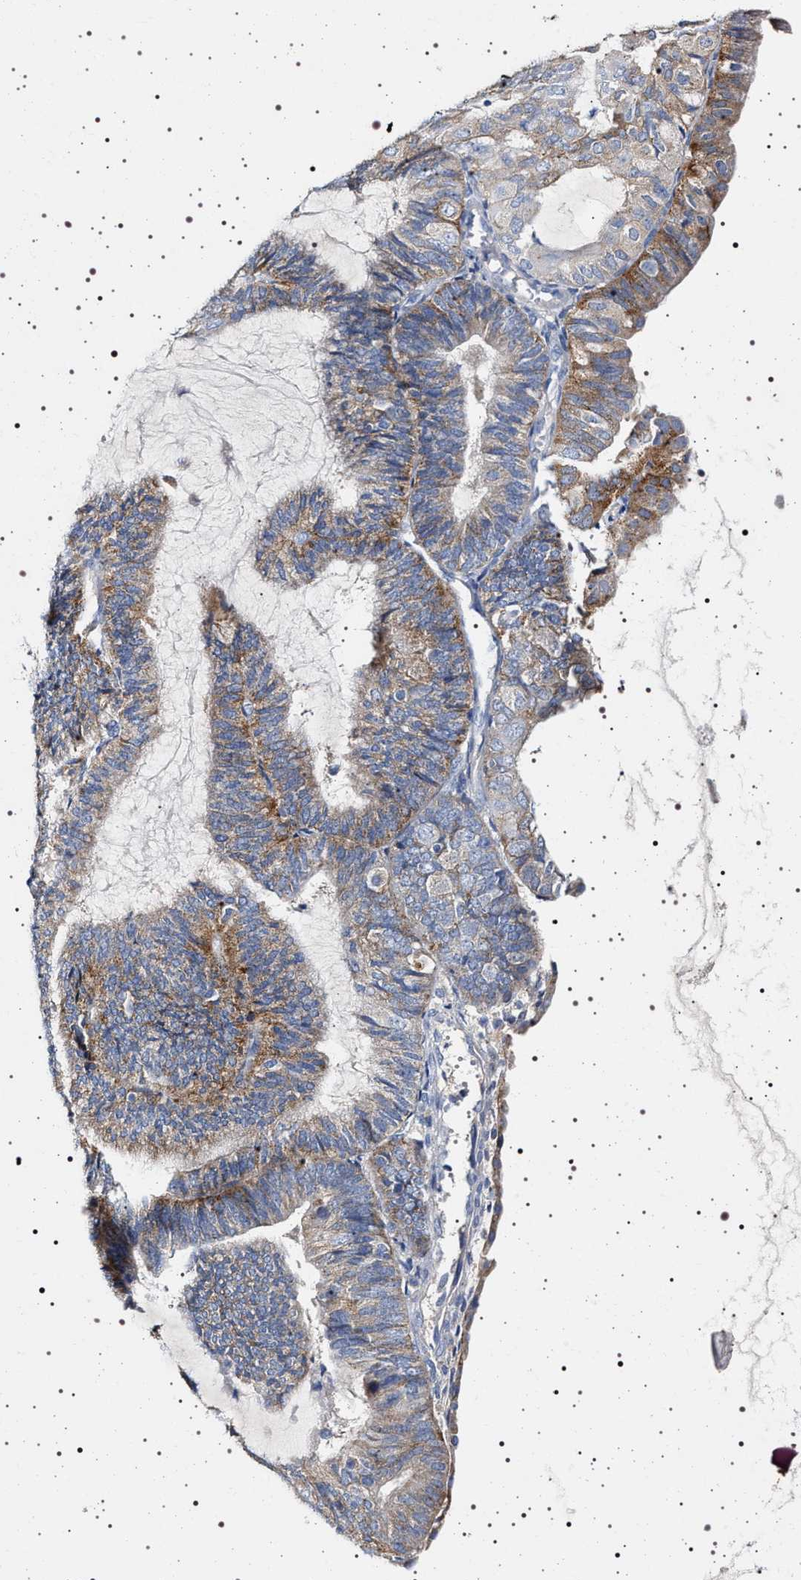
{"staining": {"intensity": "moderate", "quantity": ">75%", "location": "cytoplasmic/membranous"}, "tissue": "endometrial cancer", "cell_type": "Tumor cells", "image_type": "cancer", "snomed": [{"axis": "morphology", "description": "Adenocarcinoma, NOS"}, {"axis": "topography", "description": "Endometrium"}], "caption": "This is an image of immunohistochemistry (IHC) staining of adenocarcinoma (endometrial), which shows moderate expression in the cytoplasmic/membranous of tumor cells.", "gene": "NAALADL2", "patient": {"sex": "female", "age": 81}}